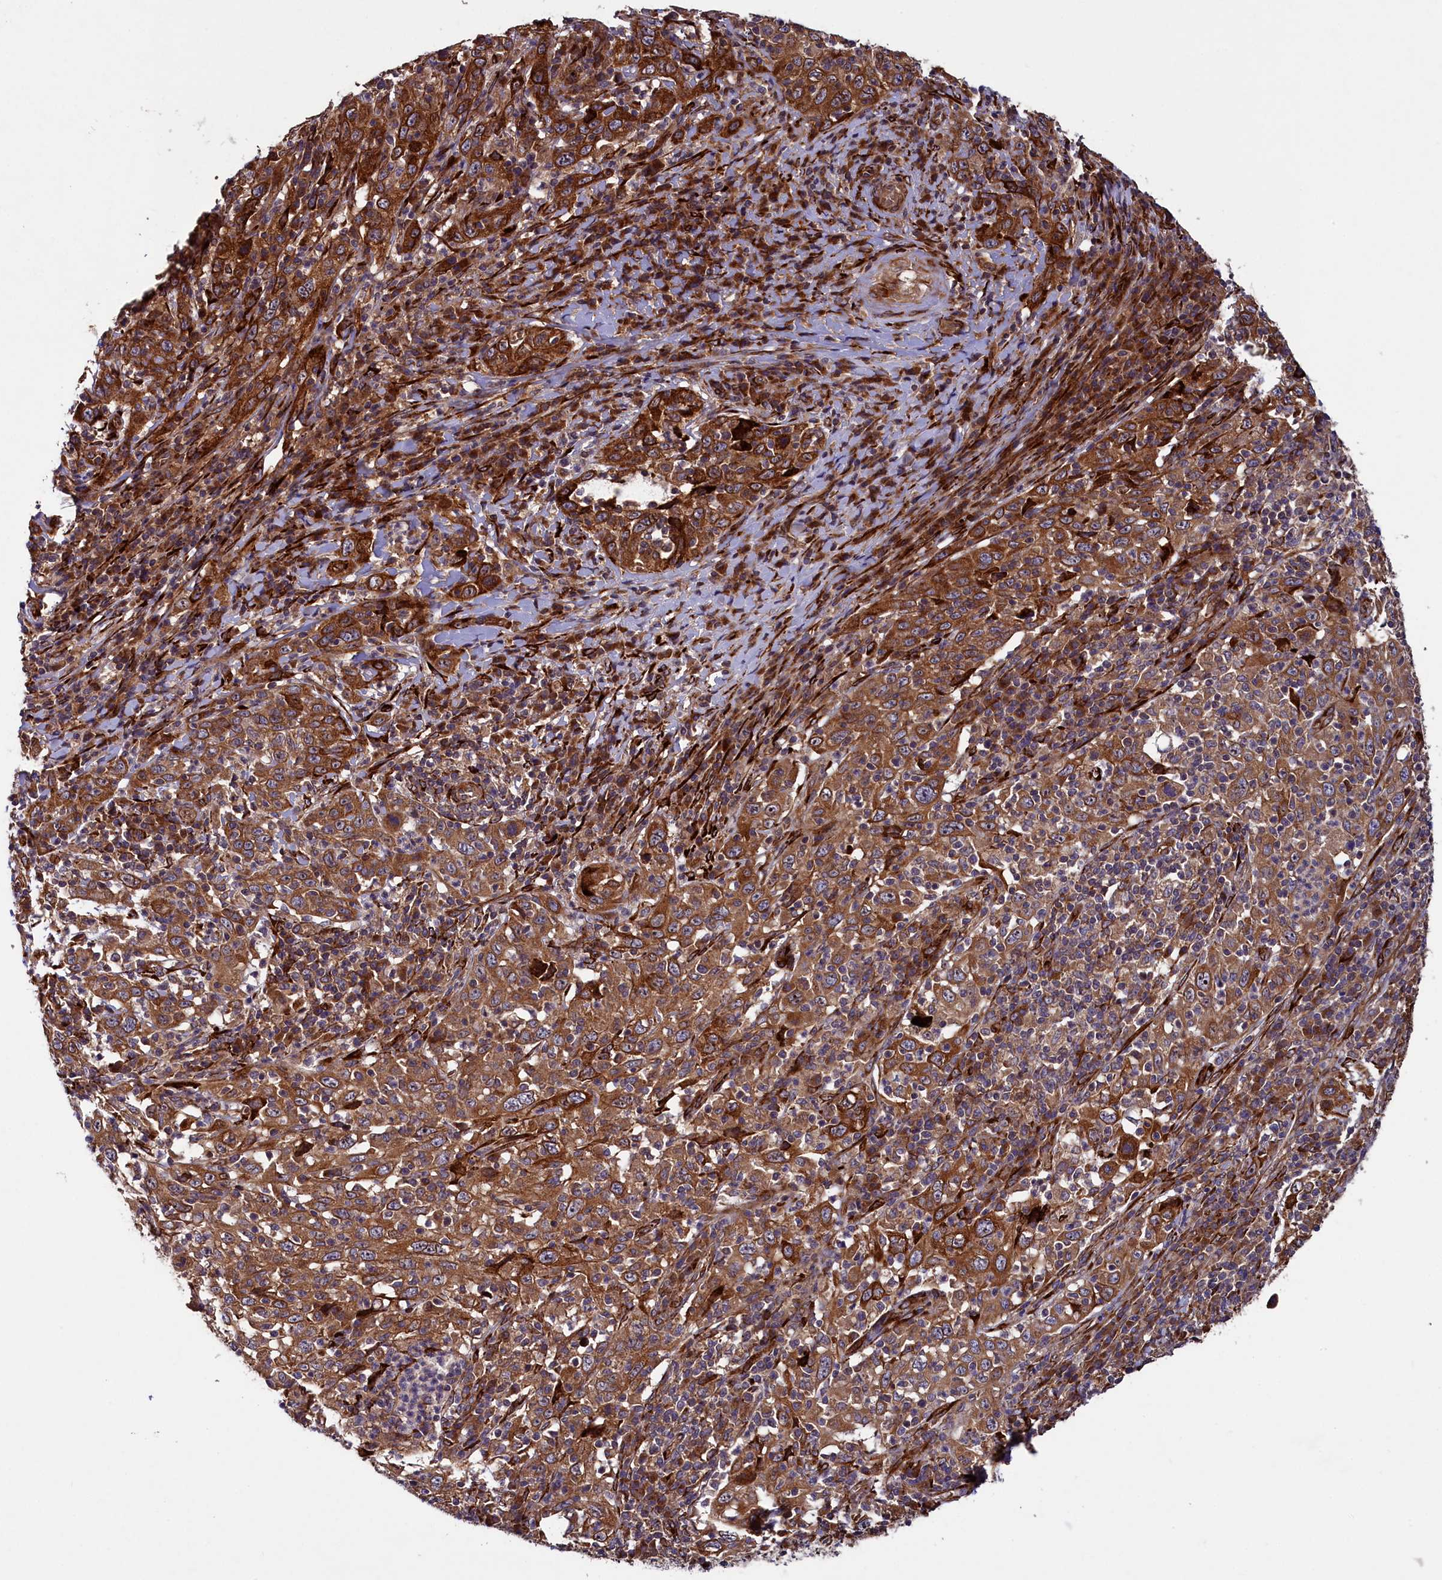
{"staining": {"intensity": "strong", "quantity": ">75%", "location": "cytoplasmic/membranous"}, "tissue": "cervical cancer", "cell_type": "Tumor cells", "image_type": "cancer", "snomed": [{"axis": "morphology", "description": "Squamous cell carcinoma, NOS"}, {"axis": "topography", "description": "Cervix"}], "caption": "About >75% of tumor cells in human squamous cell carcinoma (cervical) show strong cytoplasmic/membranous protein expression as visualized by brown immunohistochemical staining.", "gene": "ARRDC4", "patient": {"sex": "female", "age": 46}}